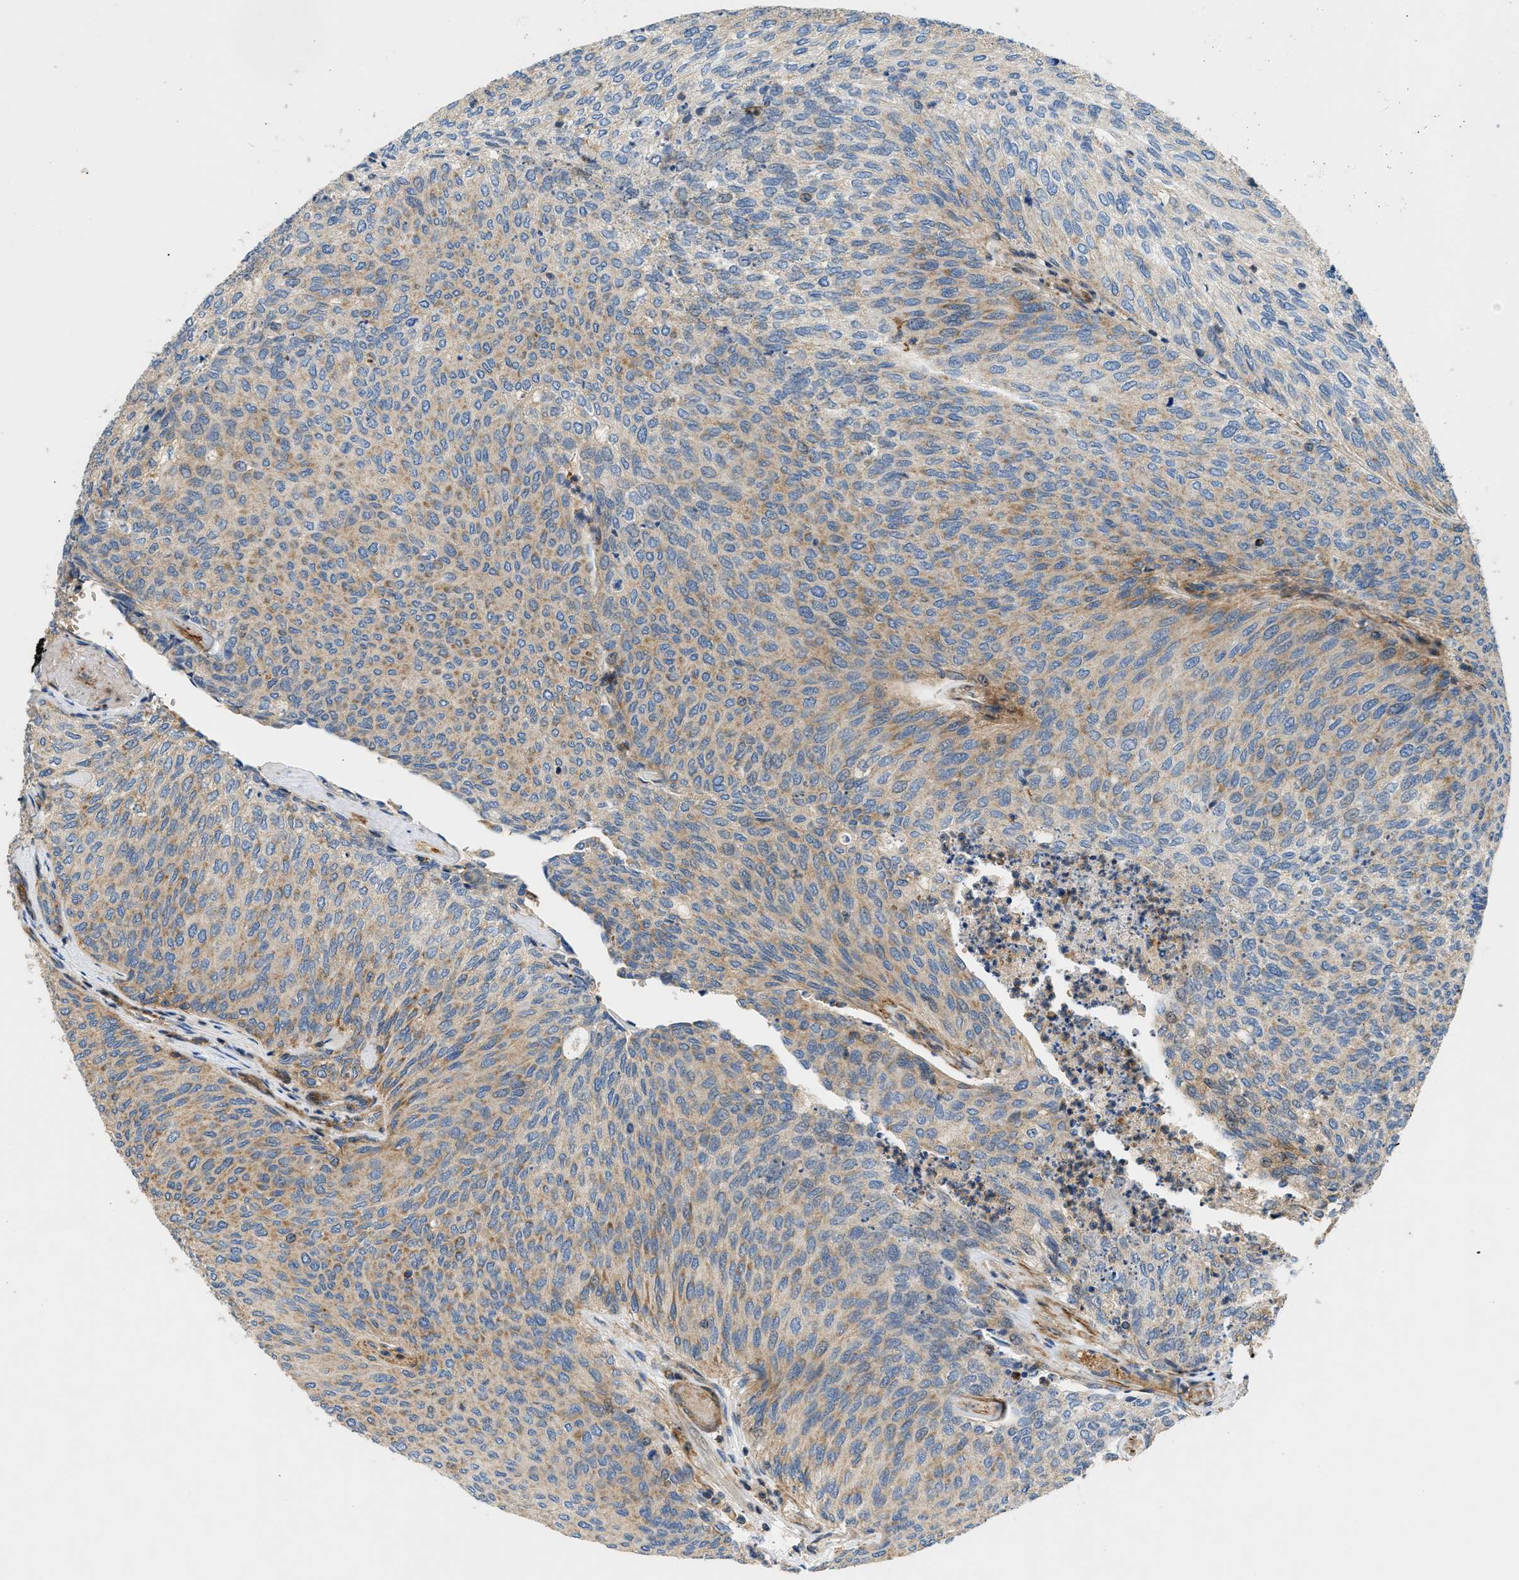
{"staining": {"intensity": "weak", "quantity": "25%-75%", "location": "cytoplasmic/membranous"}, "tissue": "urothelial cancer", "cell_type": "Tumor cells", "image_type": "cancer", "snomed": [{"axis": "morphology", "description": "Urothelial carcinoma, Low grade"}, {"axis": "topography", "description": "Urinary bladder"}], "caption": "Protein expression analysis of human urothelial cancer reveals weak cytoplasmic/membranous positivity in about 25%-75% of tumor cells.", "gene": "DHODH", "patient": {"sex": "female", "age": 79}}